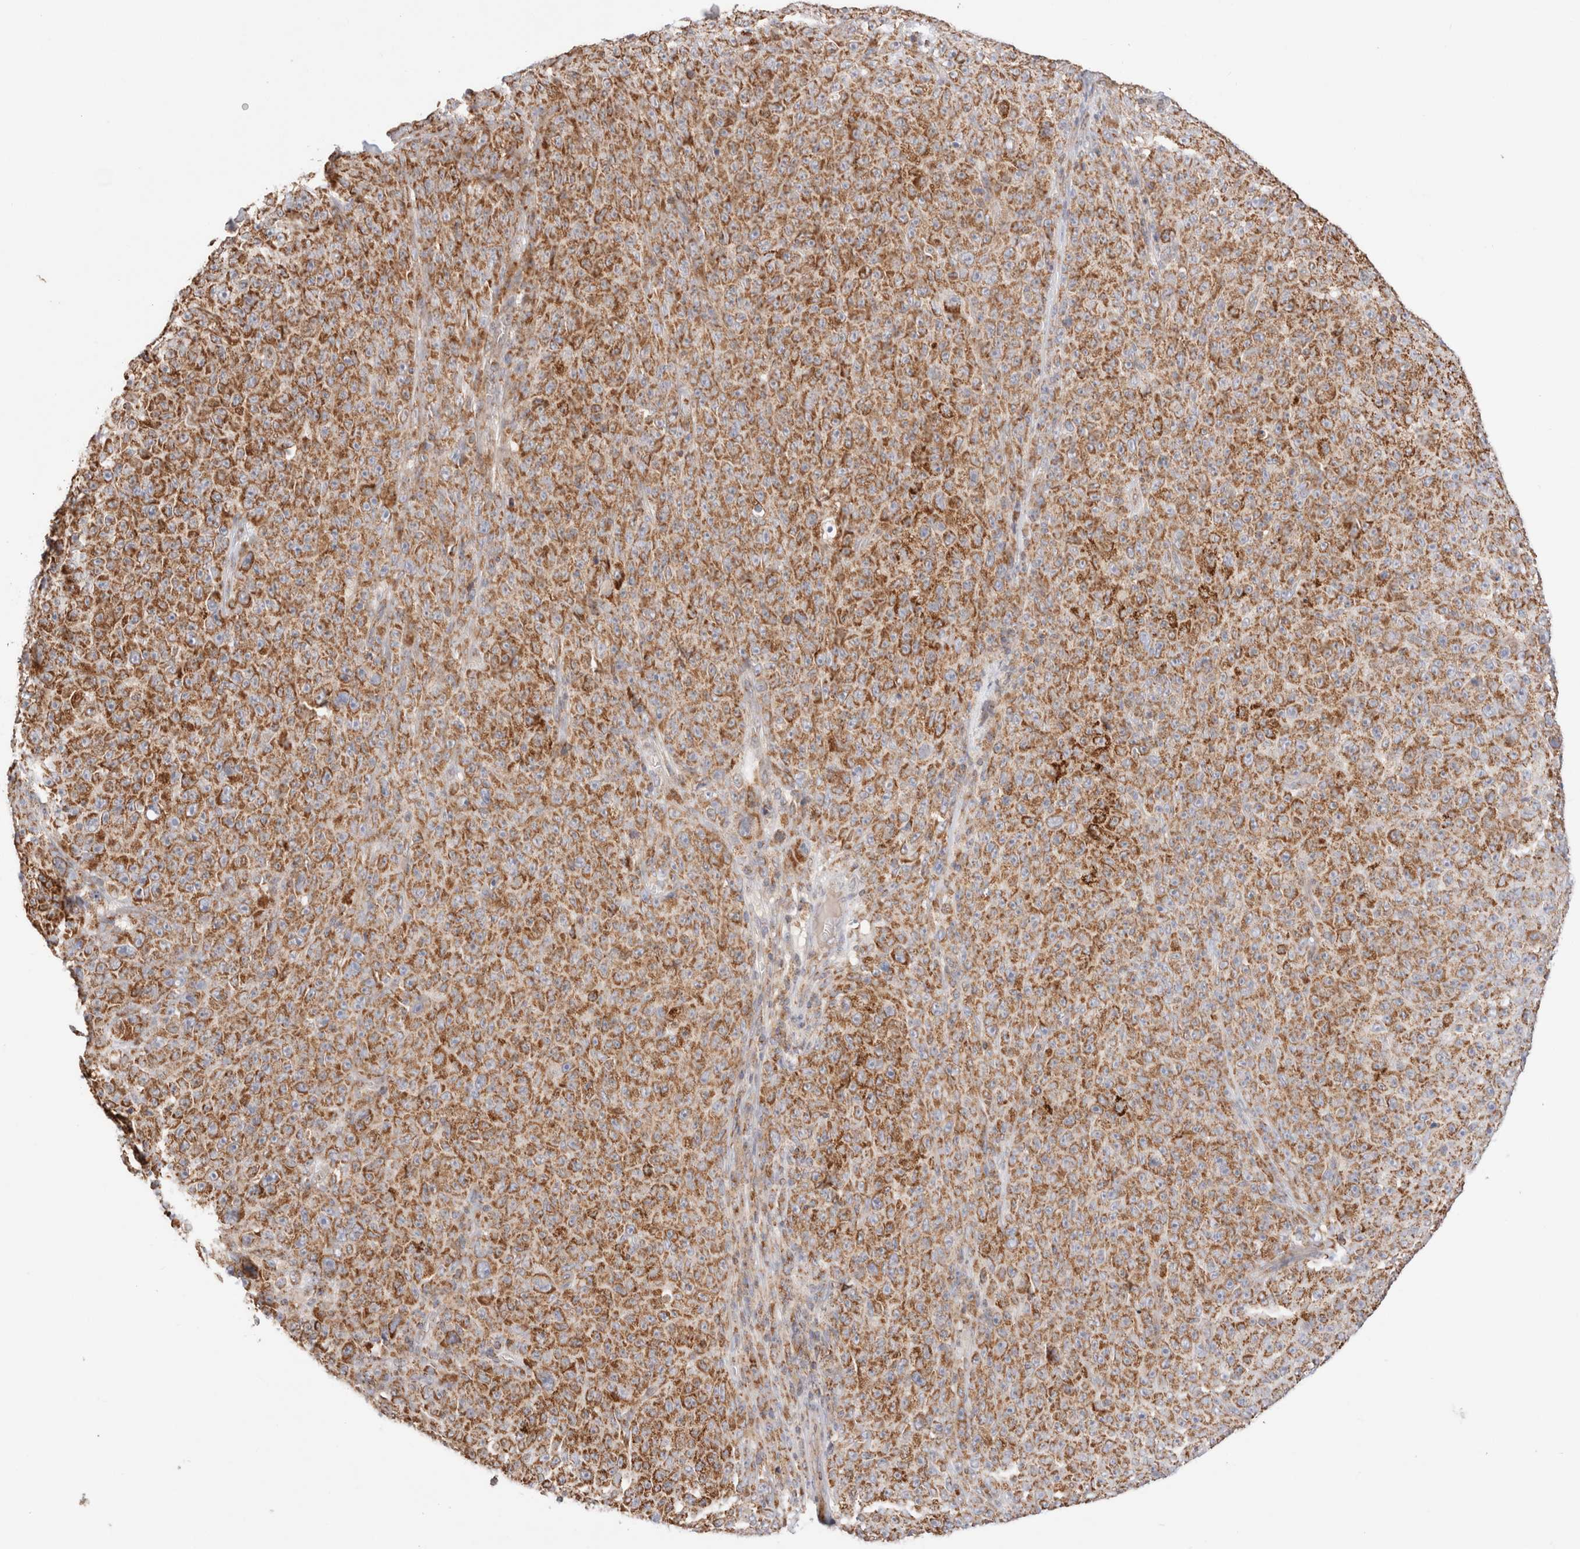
{"staining": {"intensity": "moderate", "quantity": ">75%", "location": "cytoplasmic/membranous"}, "tissue": "melanoma", "cell_type": "Tumor cells", "image_type": "cancer", "snomed": [{"axis": "morphology", "description": "Malignant melanoma, NOS"}, {"axis": "topography", "description": "Skin"}], "caption": "A brown stain highlights moderate cytoplasmic/membranous positivity of a protein in human malignant melanoma tumor cells.", "gene": "TMPPE", "patient": {"sex": "female", "age": 82}}